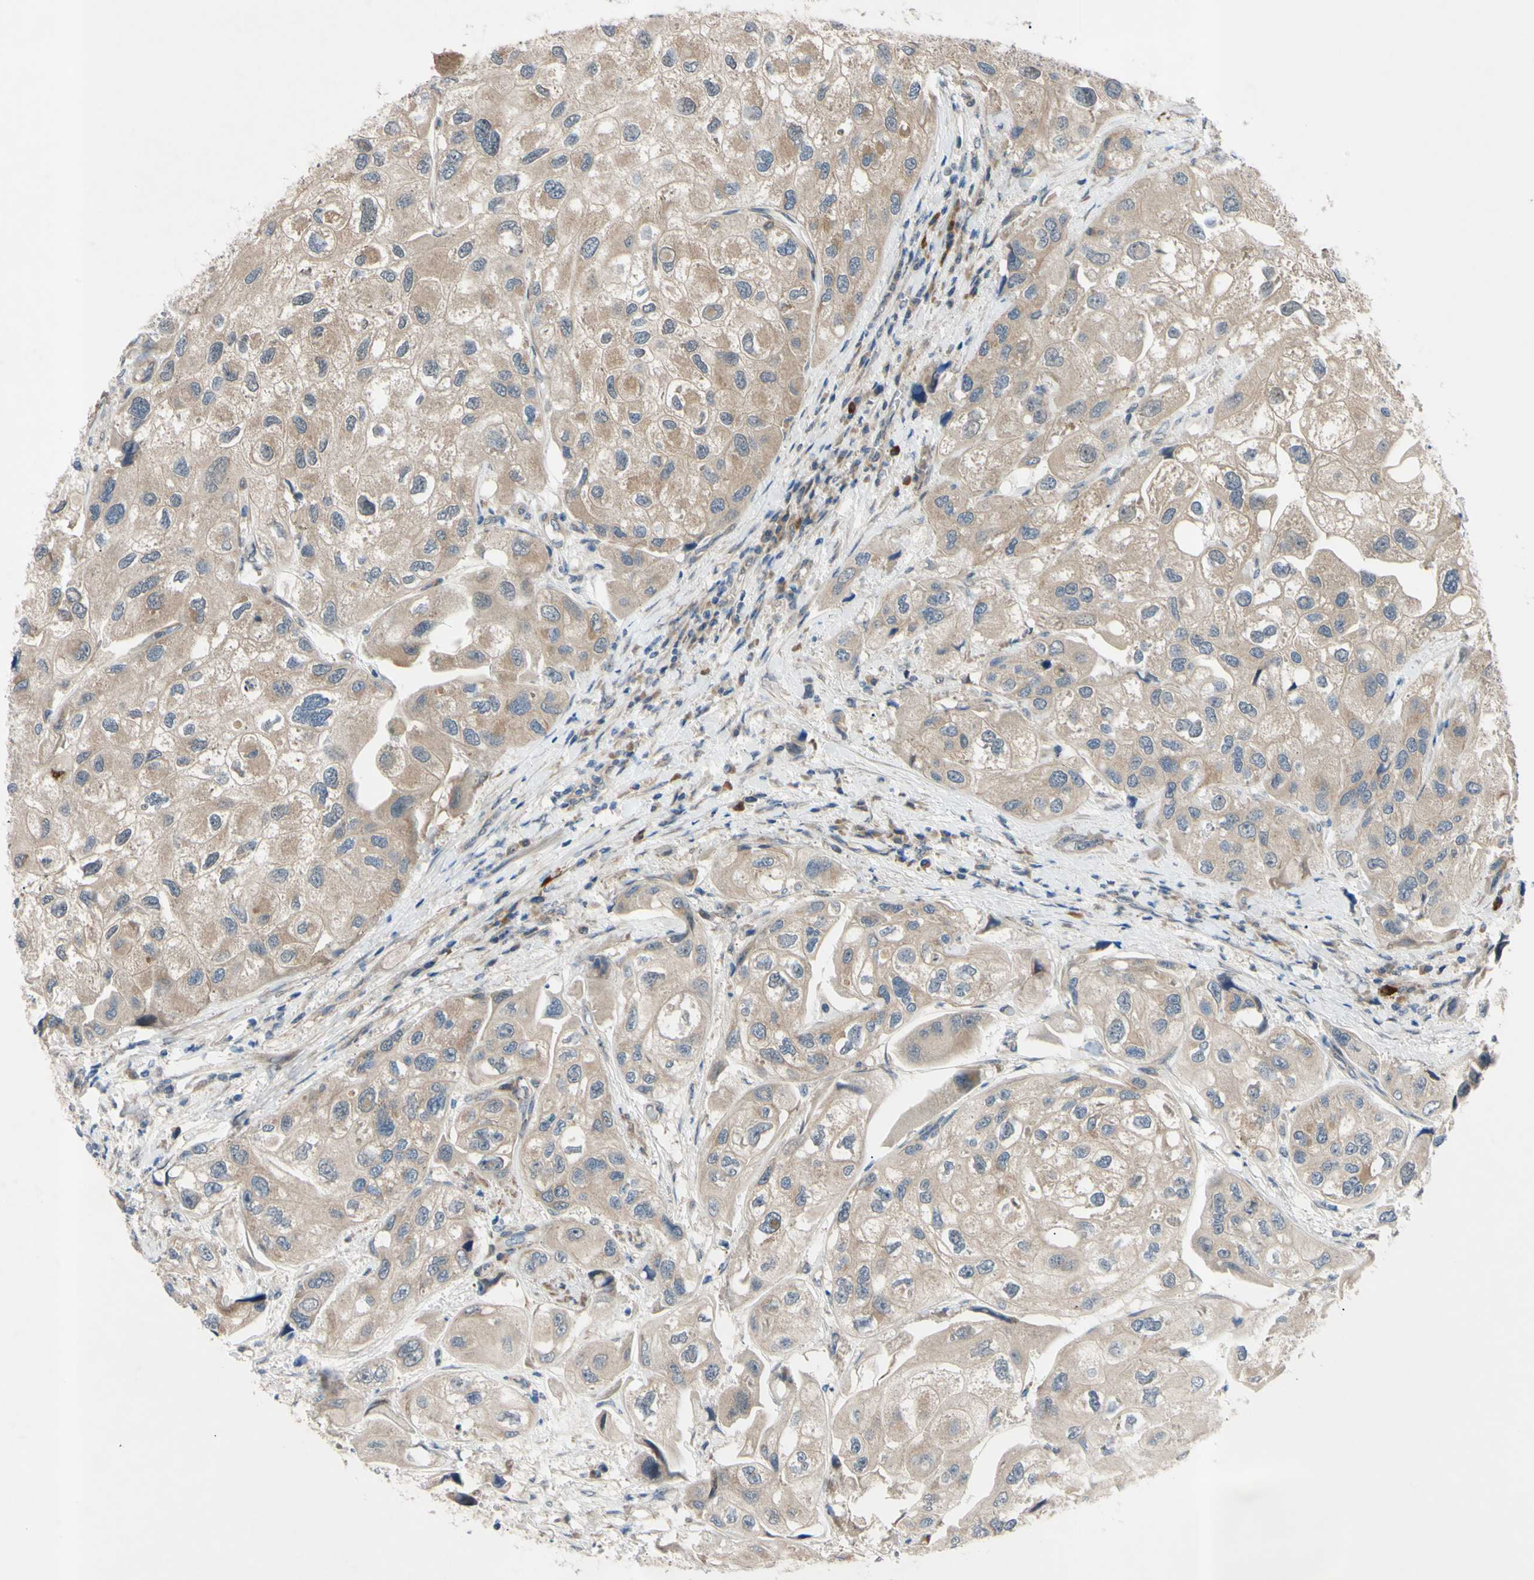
{"staining": {"intensity": "moderate", "quantity": "25%-75%", "location": "cytoplasmic/membranous"}, "tissue": "urothelial cancer", "cell_type": "Tumor cells", "image_type": "cancer", "snomed": [{"axis": "morphology", "description": "Urothelial carcinoma, High grade"}, {"axis": "topography", "description": "Urinary bladder"}], "caption": "This is an image of immunohistochemistry (IHC) staining of urothelial carcinoma (high-grade), which shows moderate expression in the cytoplasmic/membranous of tumor cells.", "gene": "SVIL", "patient": {"sex": "female", "age": 64}}